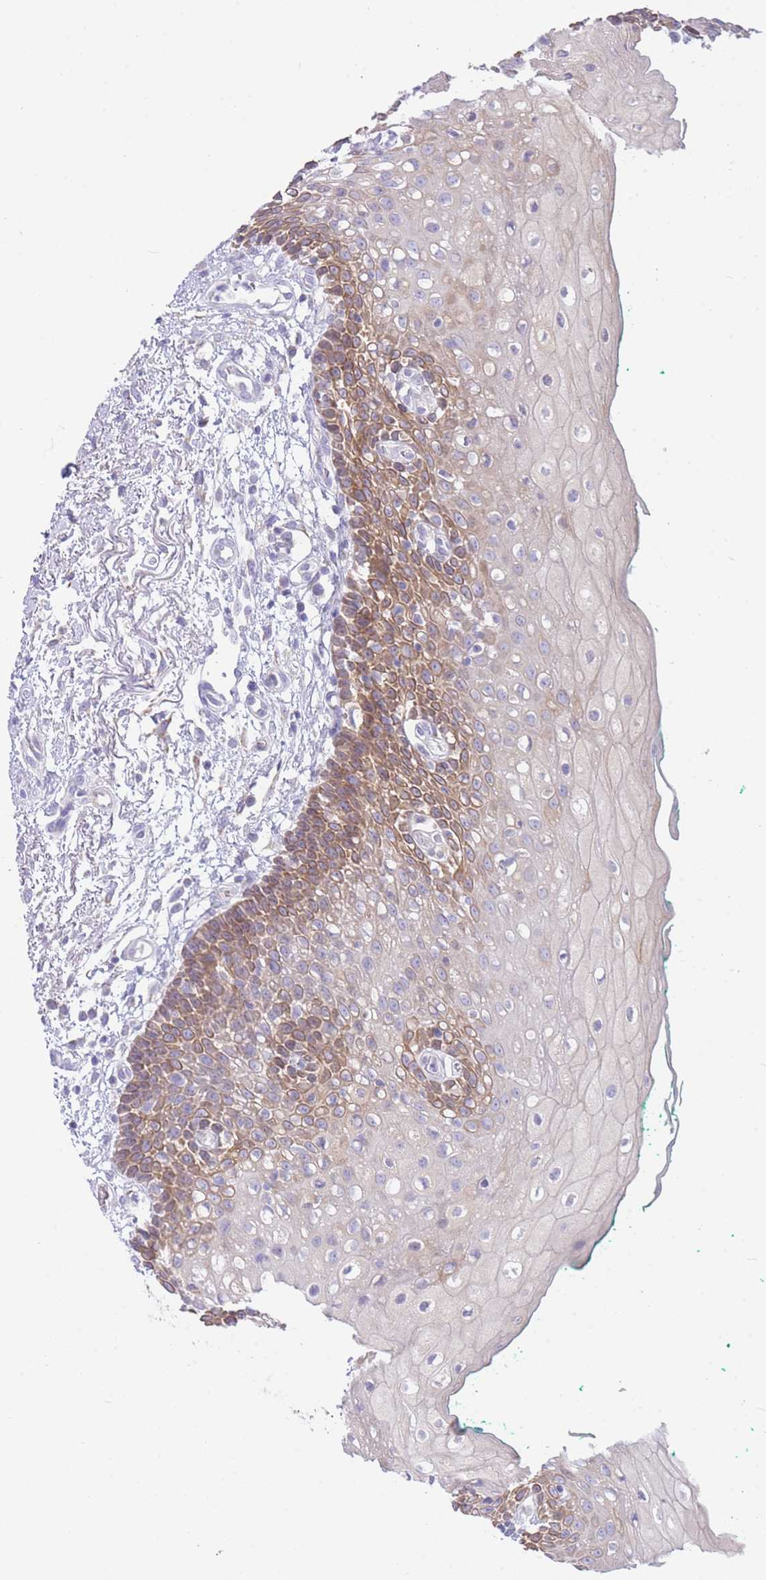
{"staining": {"intensity": "moderate", "quantity": ">75%", "location": "cytoplasmic/membranous"}, "tissue": "oral mucosa", "cell_type": "Squamous epithelial cells", "image_type": "normal", "snomed": [{"axis": "morphology", "description": "Normal tissue, NOS"}, {"axis": "morphology", "description": "Squamous cell carcinoma, NOS"}, {"axis": "topography", "description": "Oral tissue"}, {"axis": "topography", "description": "Tounge, NOS"}, {"axis": "topography", "description": "Head-Neck"}], "caption": "This is a histology image of immunohistochemistry staining of normal oral mucosa, which shows moderate staining in the cytoplasmic/membranous of squamous epithelial cells.", "gene": "NANP", "patient": {"sex": "male", "age": 79}}